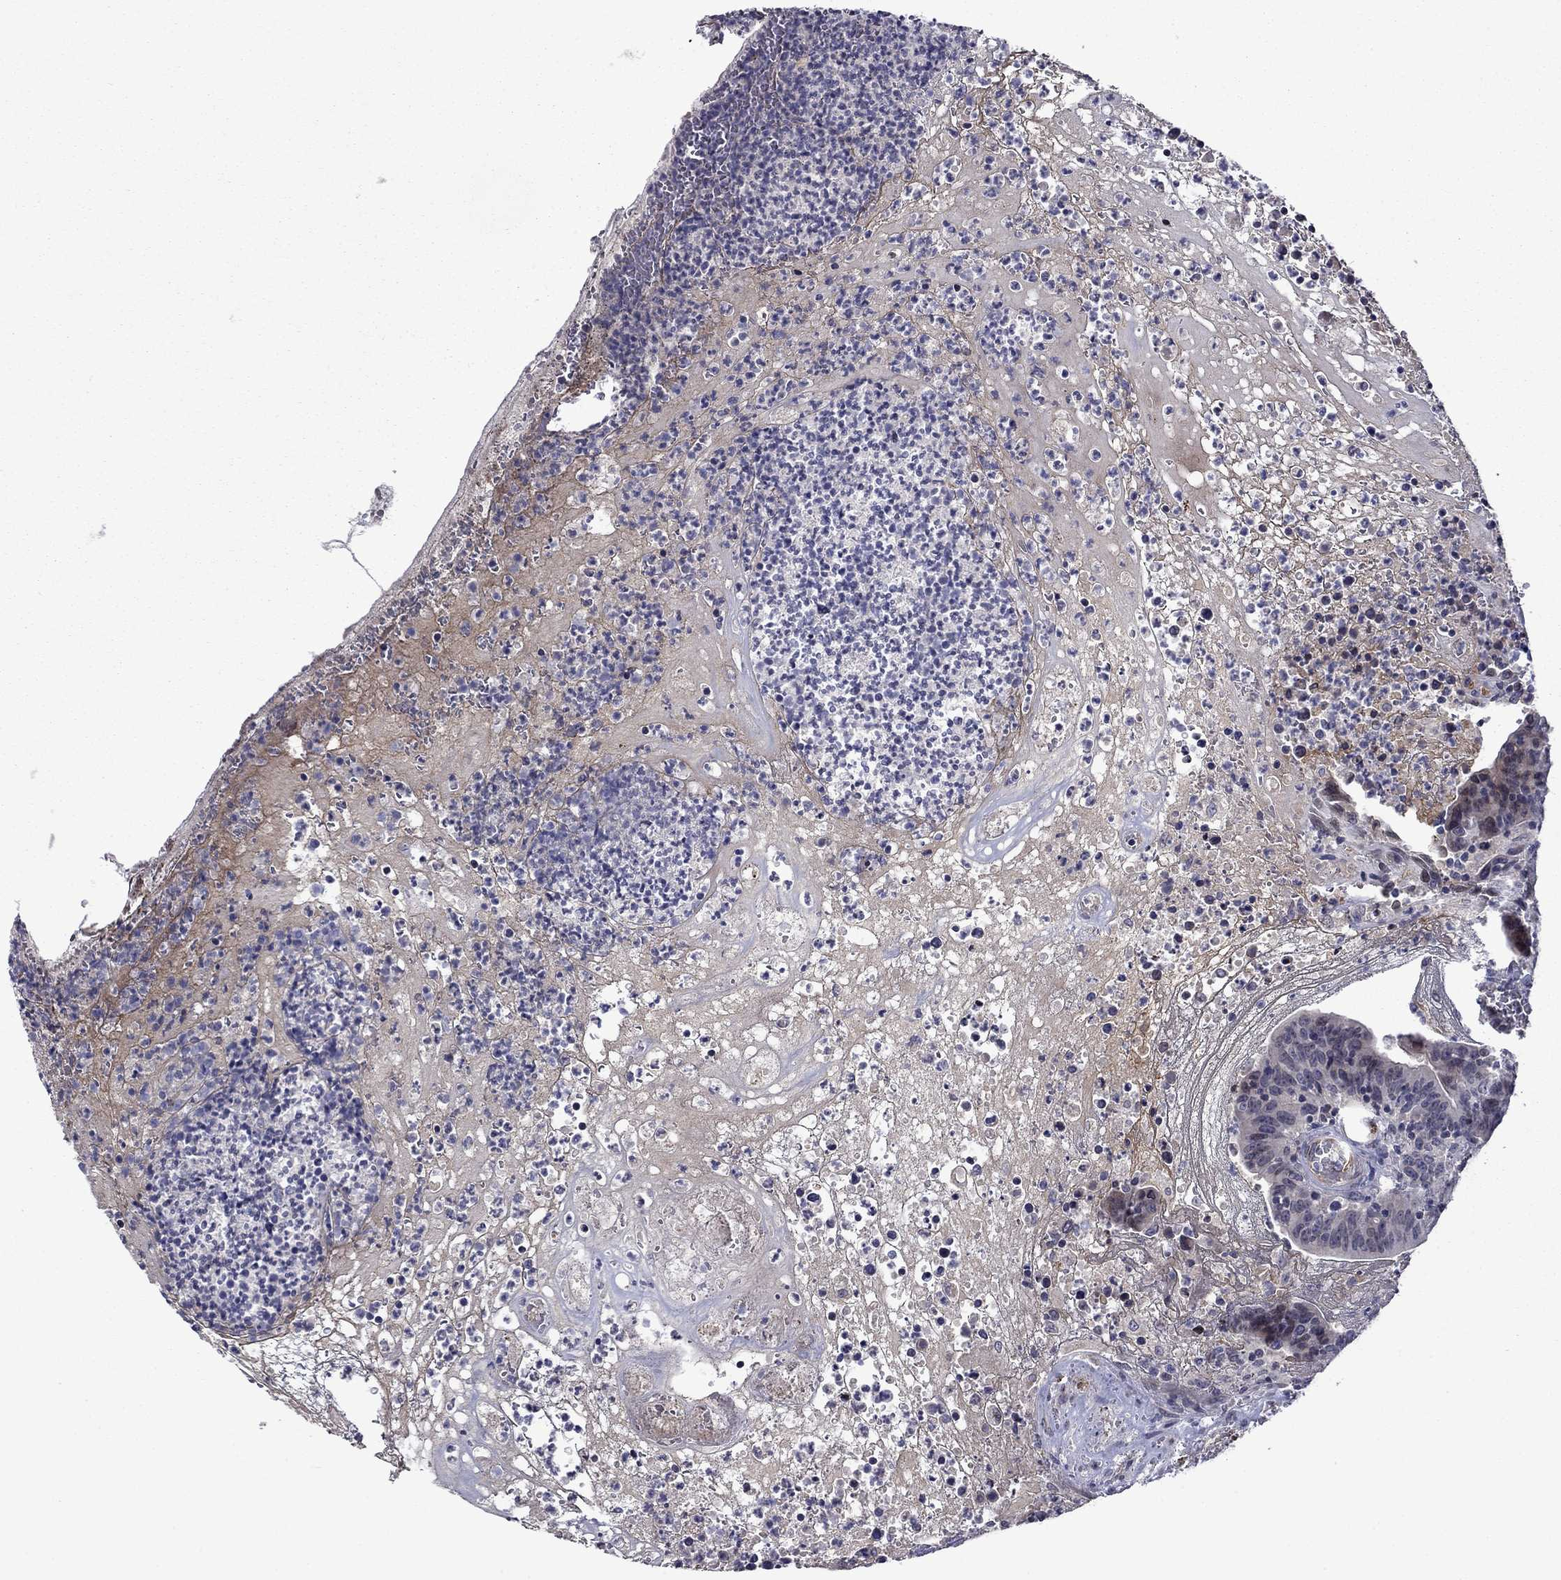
{"staining": {"intensity": "negative", "quantity": "none", "location": "none"}, "tissue": "colorectal cancer", "cell_type": "Tumor cells", "image_type": "cancer", "snomed": [{"axis": "morphology", "description": "Adenocarcinoma, NOS"}, {"axis": "topography", "description": "Colon"}], "caption": "There is no significant expression in tumor cells of colorectal cancer (adenocarcinoma). Nuclei are stained in blue.", "gene": "SLITRK1", "patient": {"sex": "female", "age": 75}}